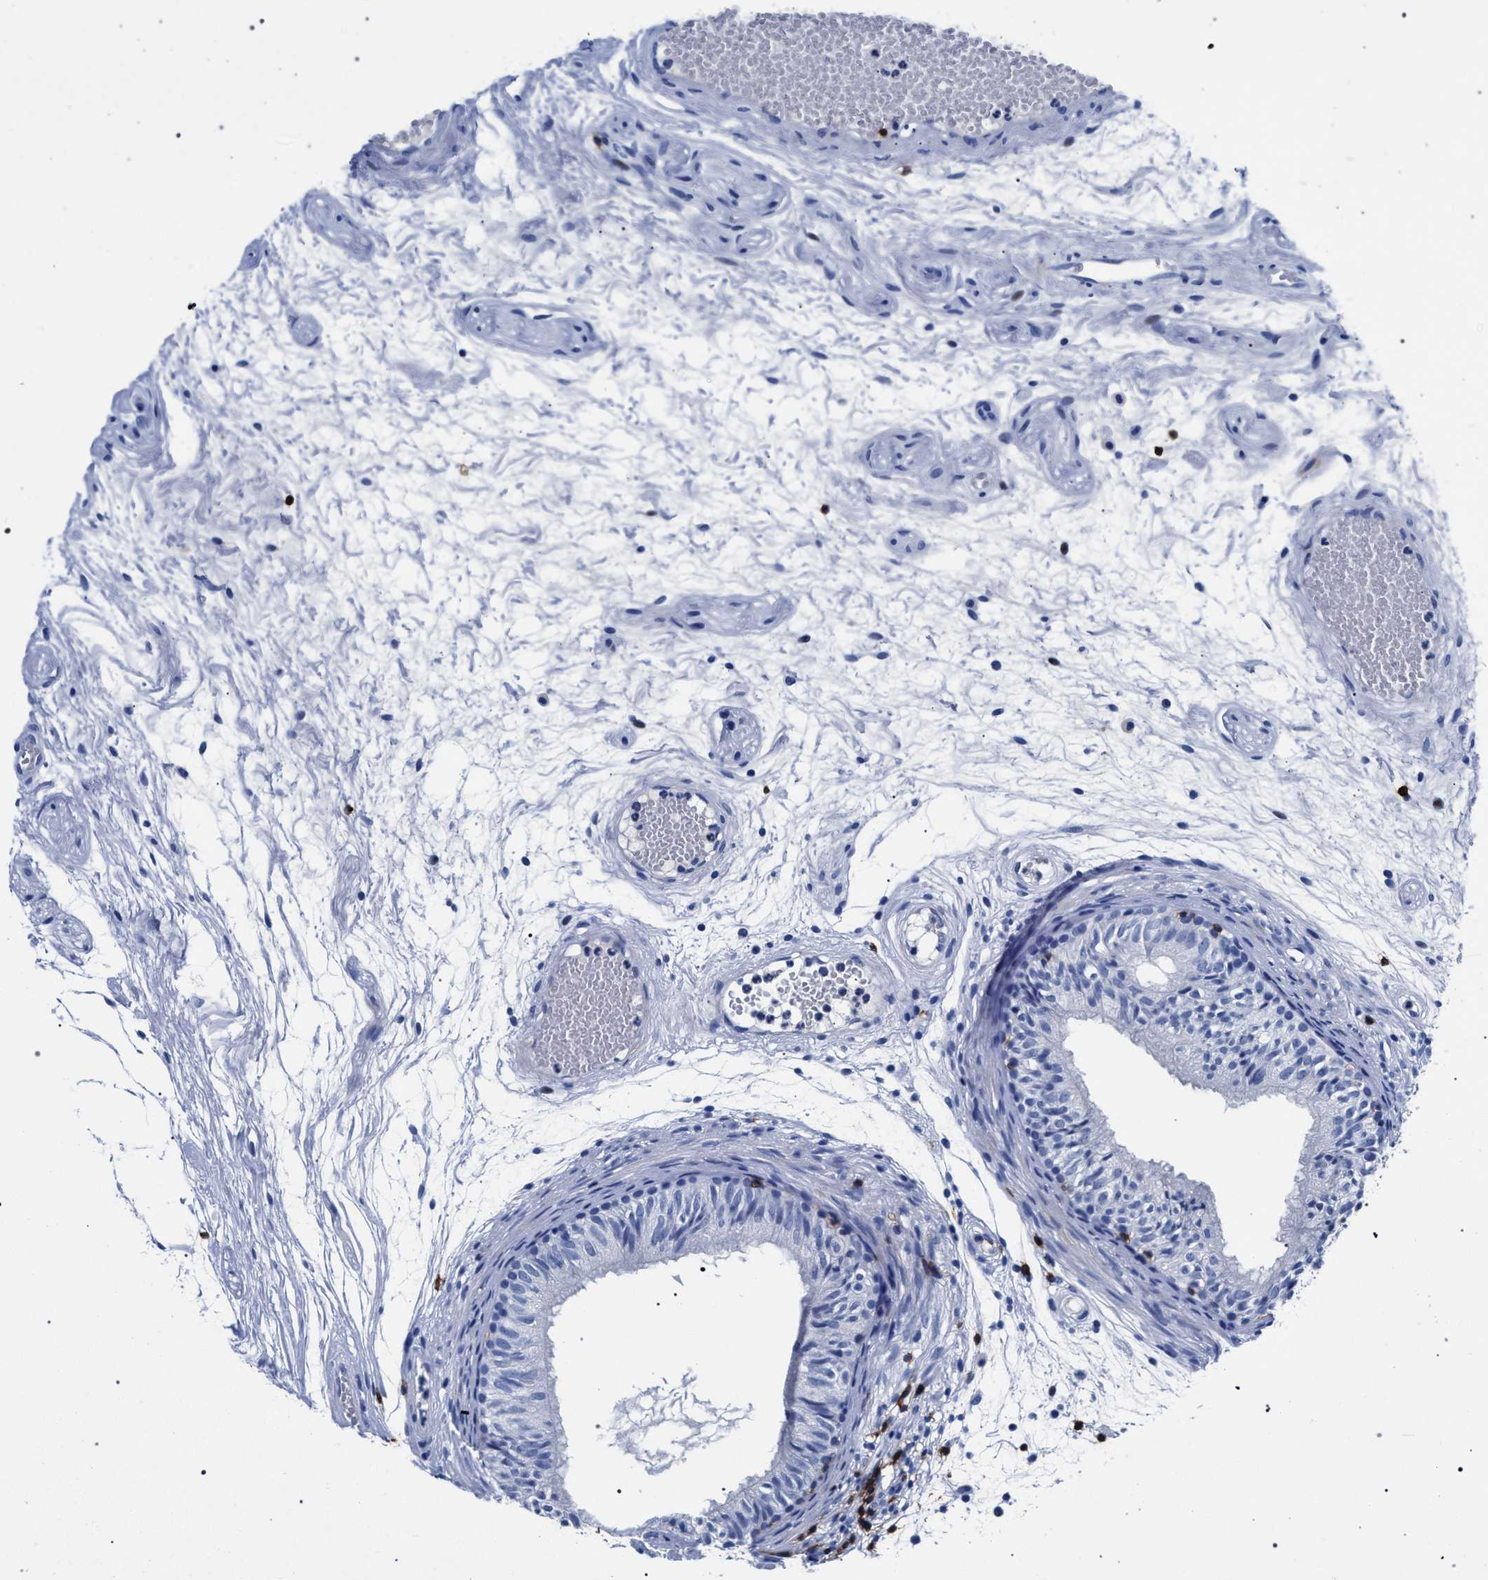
{"staining": {"intensity": "negative", "quantity": "none", "location": "none"}, "tissue": "epididymis", "cell_type": "Glandular cells", "image_type": "normal", "snomed": [{"axis": "morphology", "description": "Normal tissue, NOS"}, {"axis": "morphology", "description": "Atrophy, NOS"}, {"axis": "topography", "description": "Testis"}, {"axis": "topography", "description": "Epididymis"}], "caption": "Epididymis was stained to show a protein in brown. There is no significant expression in glandular cells. (Brightfield microscopy of DAB immunohistochemistry (IHC) at high magnification).", "gene": "KLRK1", "patient": {"sex": "male", "age": 18}}